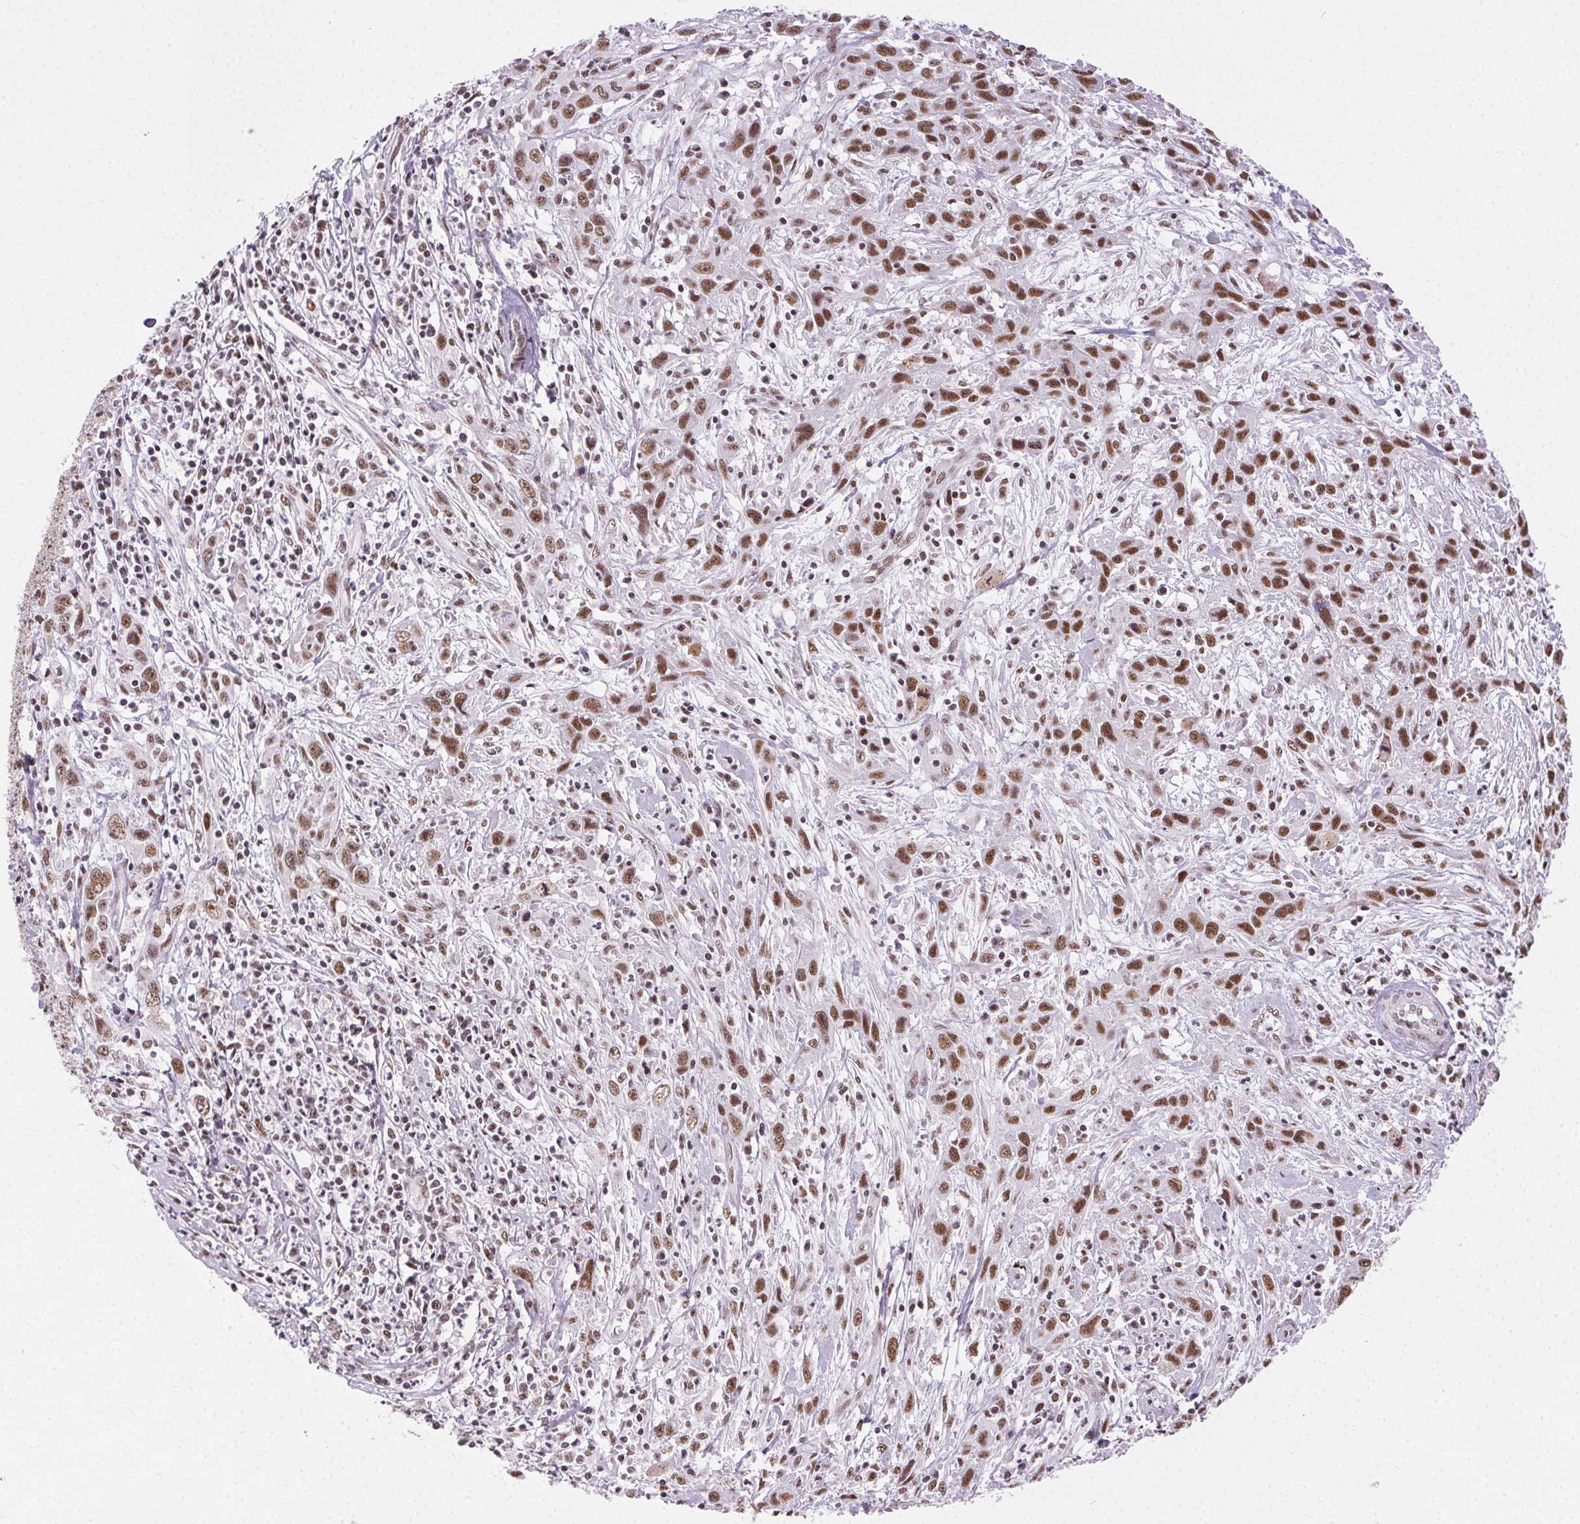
{"staining": {"intensity": "moderate", "quantity": ">75%", "location": "nuclear"}, "tissue": "cervical cancer", "cell_type": "Tumor cells", "image_type": "cancer", "snomed": [{"axis": "morphology", "description": "Squamous cell carcinoma, NOS"}, {"axis": "topography", "description": "Cervix"}], "caption": "The photomicrograph shows immunohistochemical staining of squamous cell carcinoma (cervical). There is moderate nuclear positivity is seen in approximately >75% of tumor cells.", "gene": "TRA2B", "patient": {"sex": "female", "age": 38}}